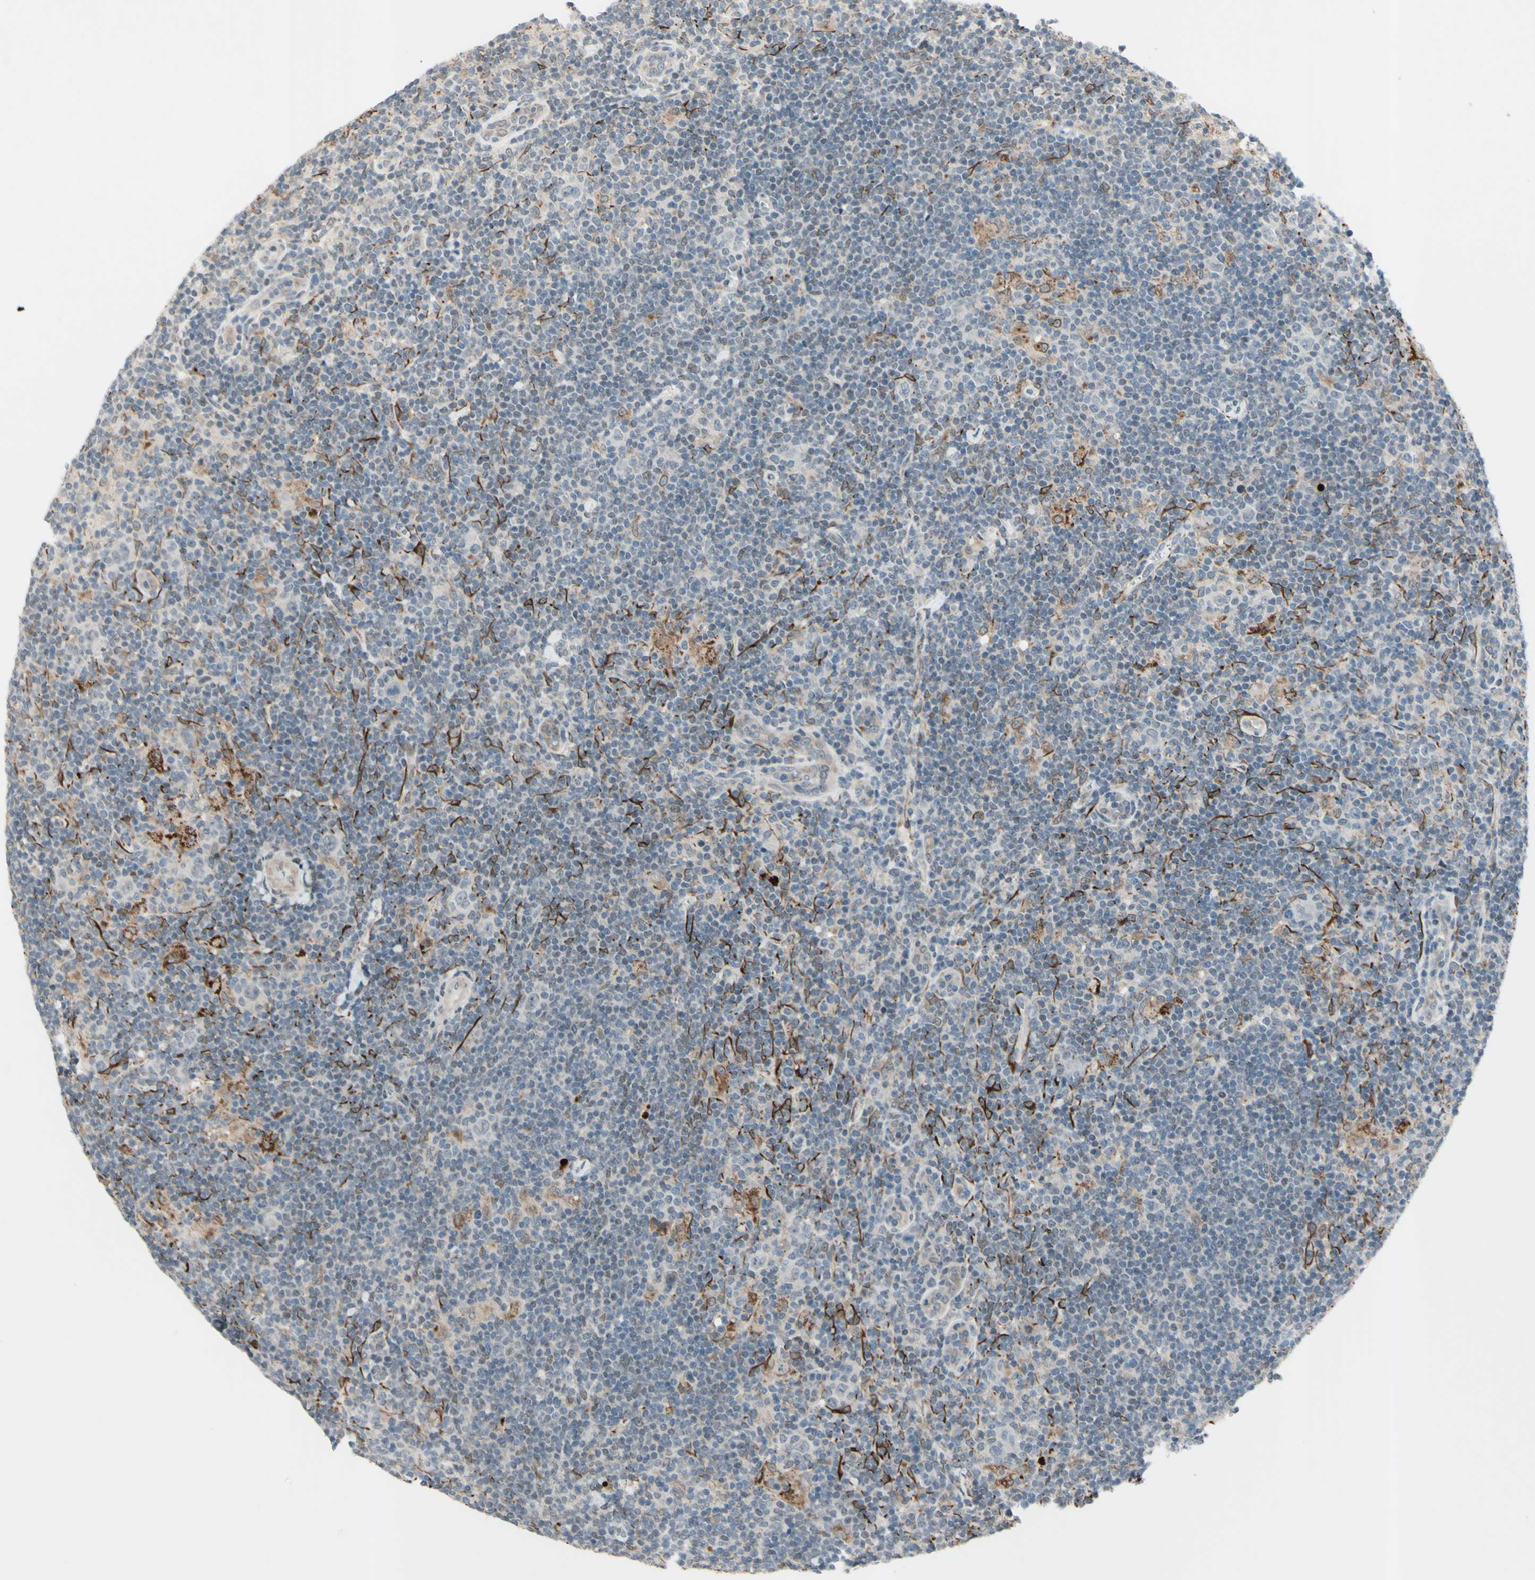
{"staining": {"intensity": "negative", "quantity": "none", "location": "none"}, "tissue": "lymphoma", "cell_type": "Tumor cells", "image_type": "cancer", "snomed": [{"axis": "morphology", "description": "Hodgkin's disease, NOS"}, {"axis": "topography", "description": "Lymph node"}], "caption": "Hodgkin's disease was stained to show a protein in brown. There is no significant staining in tumor cells.", "gene": "FGFR2", "patient": {"sex": "female", "age": 57}}